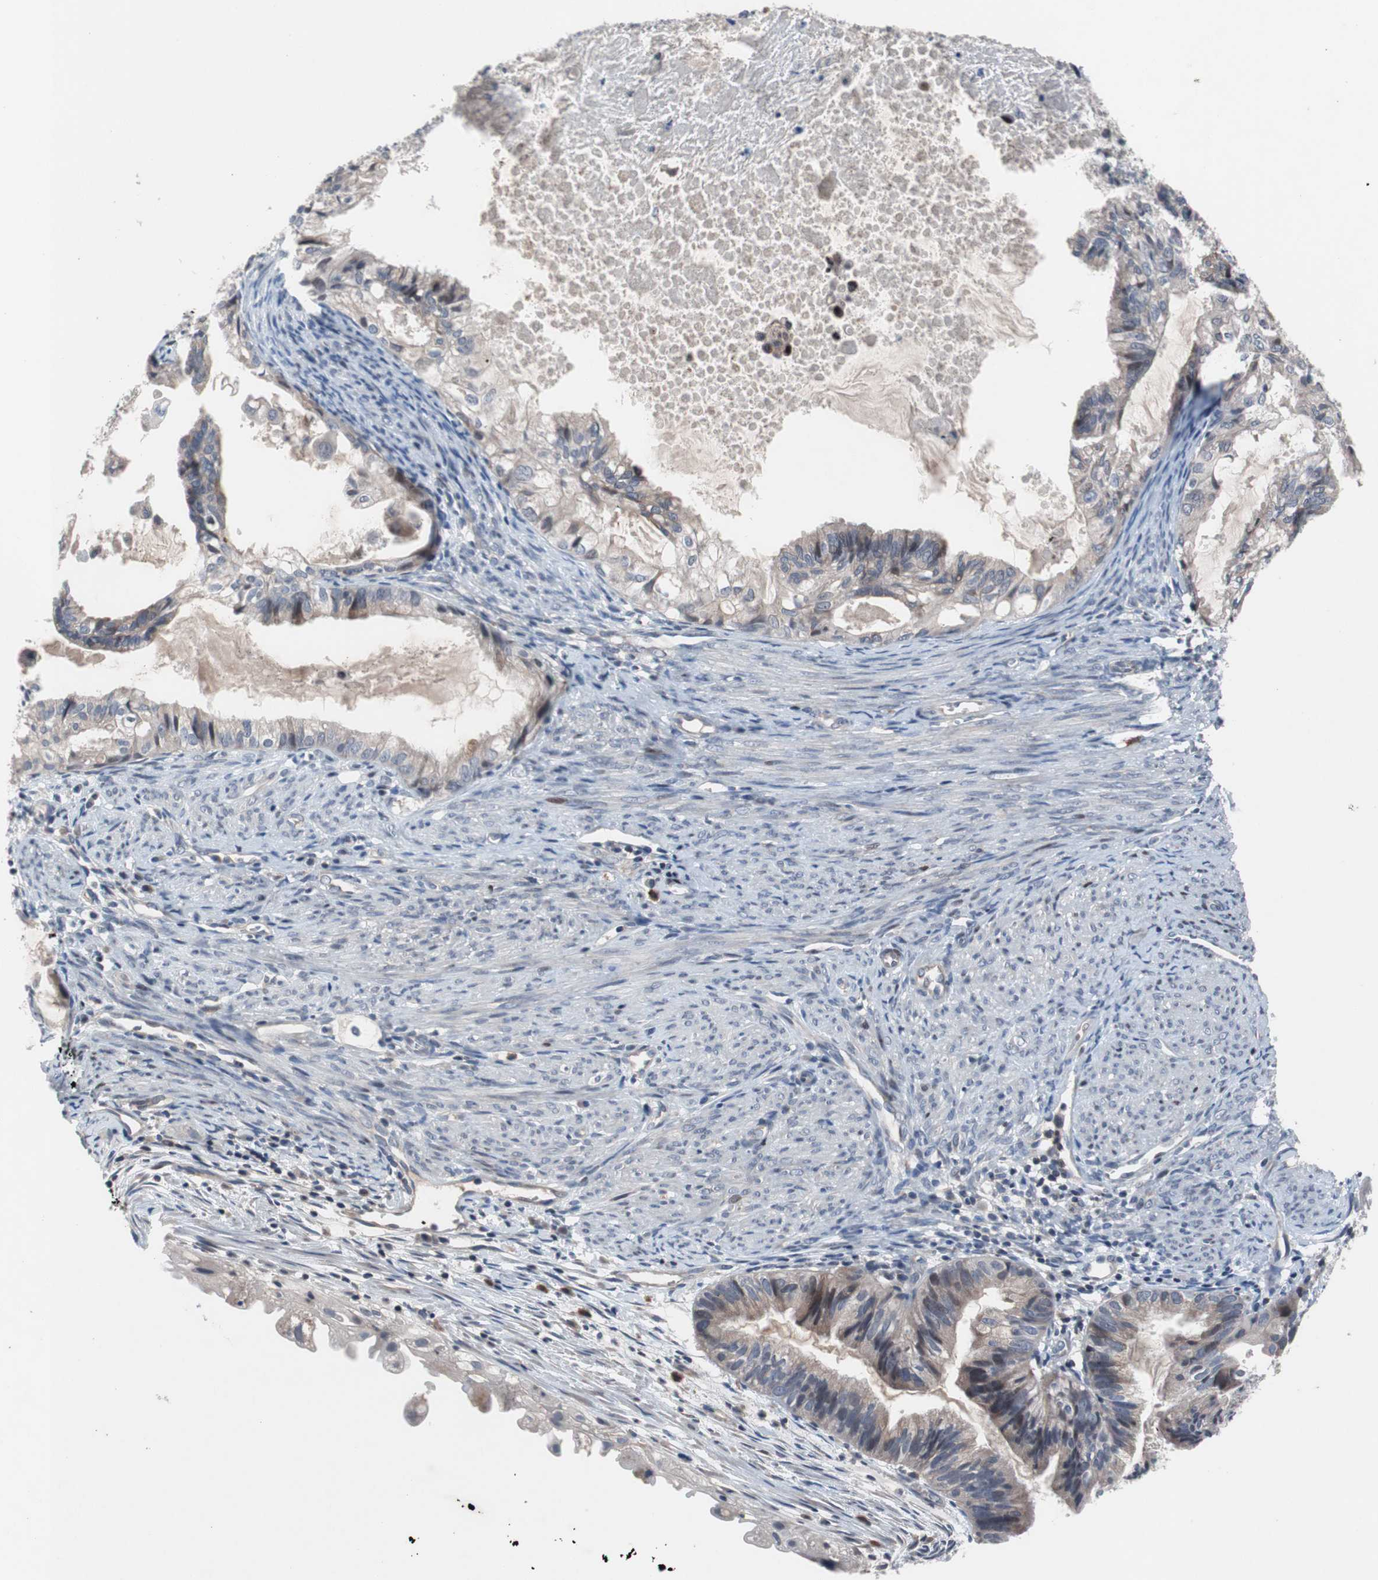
{"staining": {"intensity": "weak", "quantity": "25%-75%", "location": "cytoplasmic/membranous"}, "tissue": "cervical cancer", "cell_type": "Tumor cells", "image_type": "cancer", "snomed": [{"axis": "morphology", "description": "Normal tissue, NOS"}, {"axis": "morphology", "description": "Adenocarcinoma, NOS"}, {"axis": "topography", "description": "Cervix"}, {"axis": "topography", "description": "Endometrium"}], "caption": "Immunohistochemical staining of adenocarcinoma (cervical) shows low levels of weak cytoplasmic/membranous protein positivity in about 25%-75% of tumor cells. Immunohistochemistry (ihc) stains the protein in brown and the nuclei are stained blue.", "gene": "MUTYH", "patient": {"sex": "female", "age": 86}}